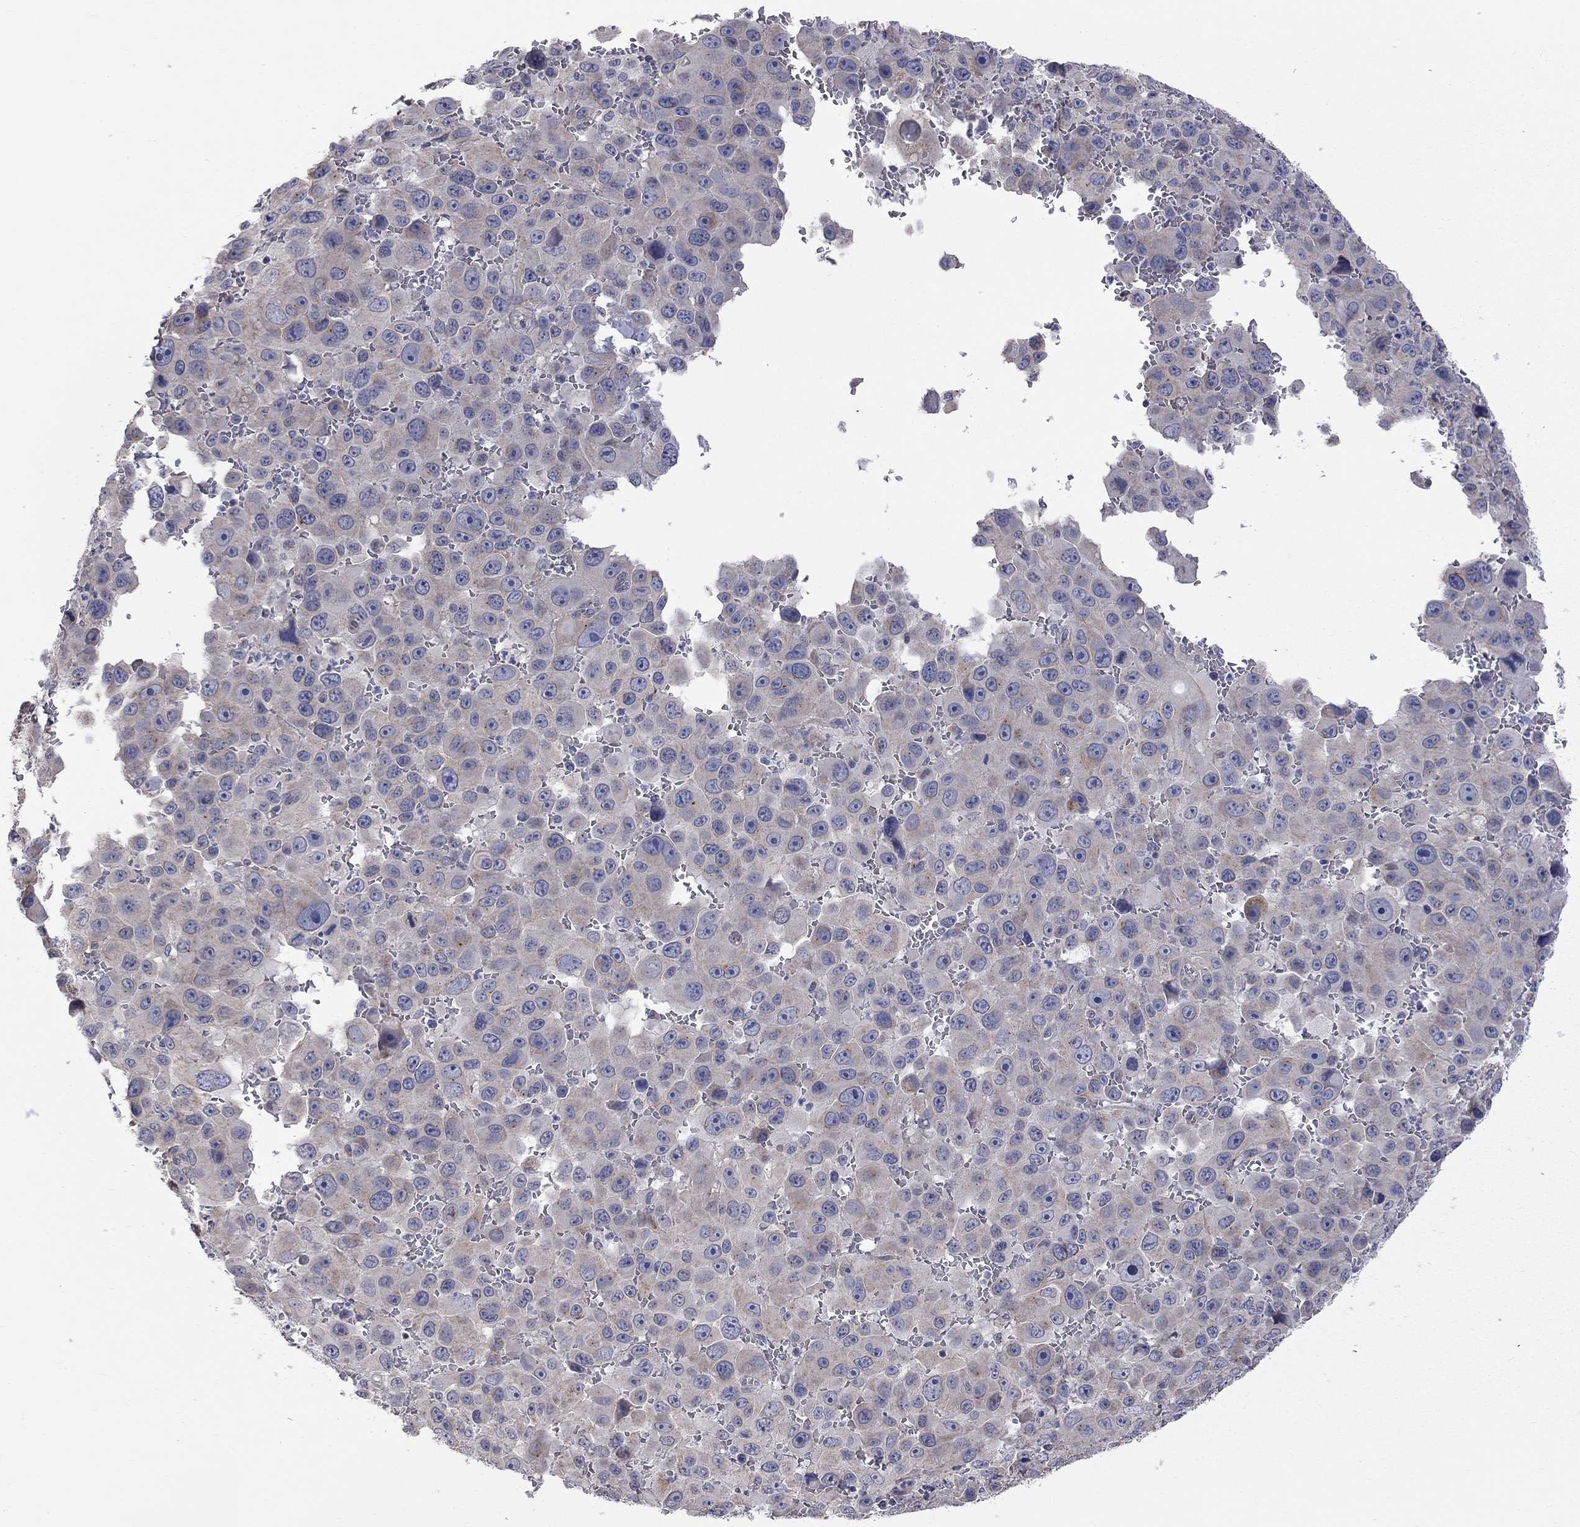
{"staining": {"intensity": "weak", "quantity": "25%-75%", "location": "cytoplasmic/membranous"}, "tissue": "melanoma", "cell_type": "Tumor cells", "image_type": "cancer", "snomed": [{"axis": "morphology", "description": "Malignant melanoma, NOS"}, {"axis": "topography", "description": "Skin"}], "caption": "The image displays immunohistochemical staining of melanoma. There is weak cytoplasmic/membranous expression is present in approximately 25%-75% of tumor cells. (Stains: DAB (3,3'-diaminobenzidine) in brown, nuclei in blue, Microscopy: brightfield microscopy at high magnification).", "gene": "OPRK1", "patient": {"sex": "female", "age": 91}}